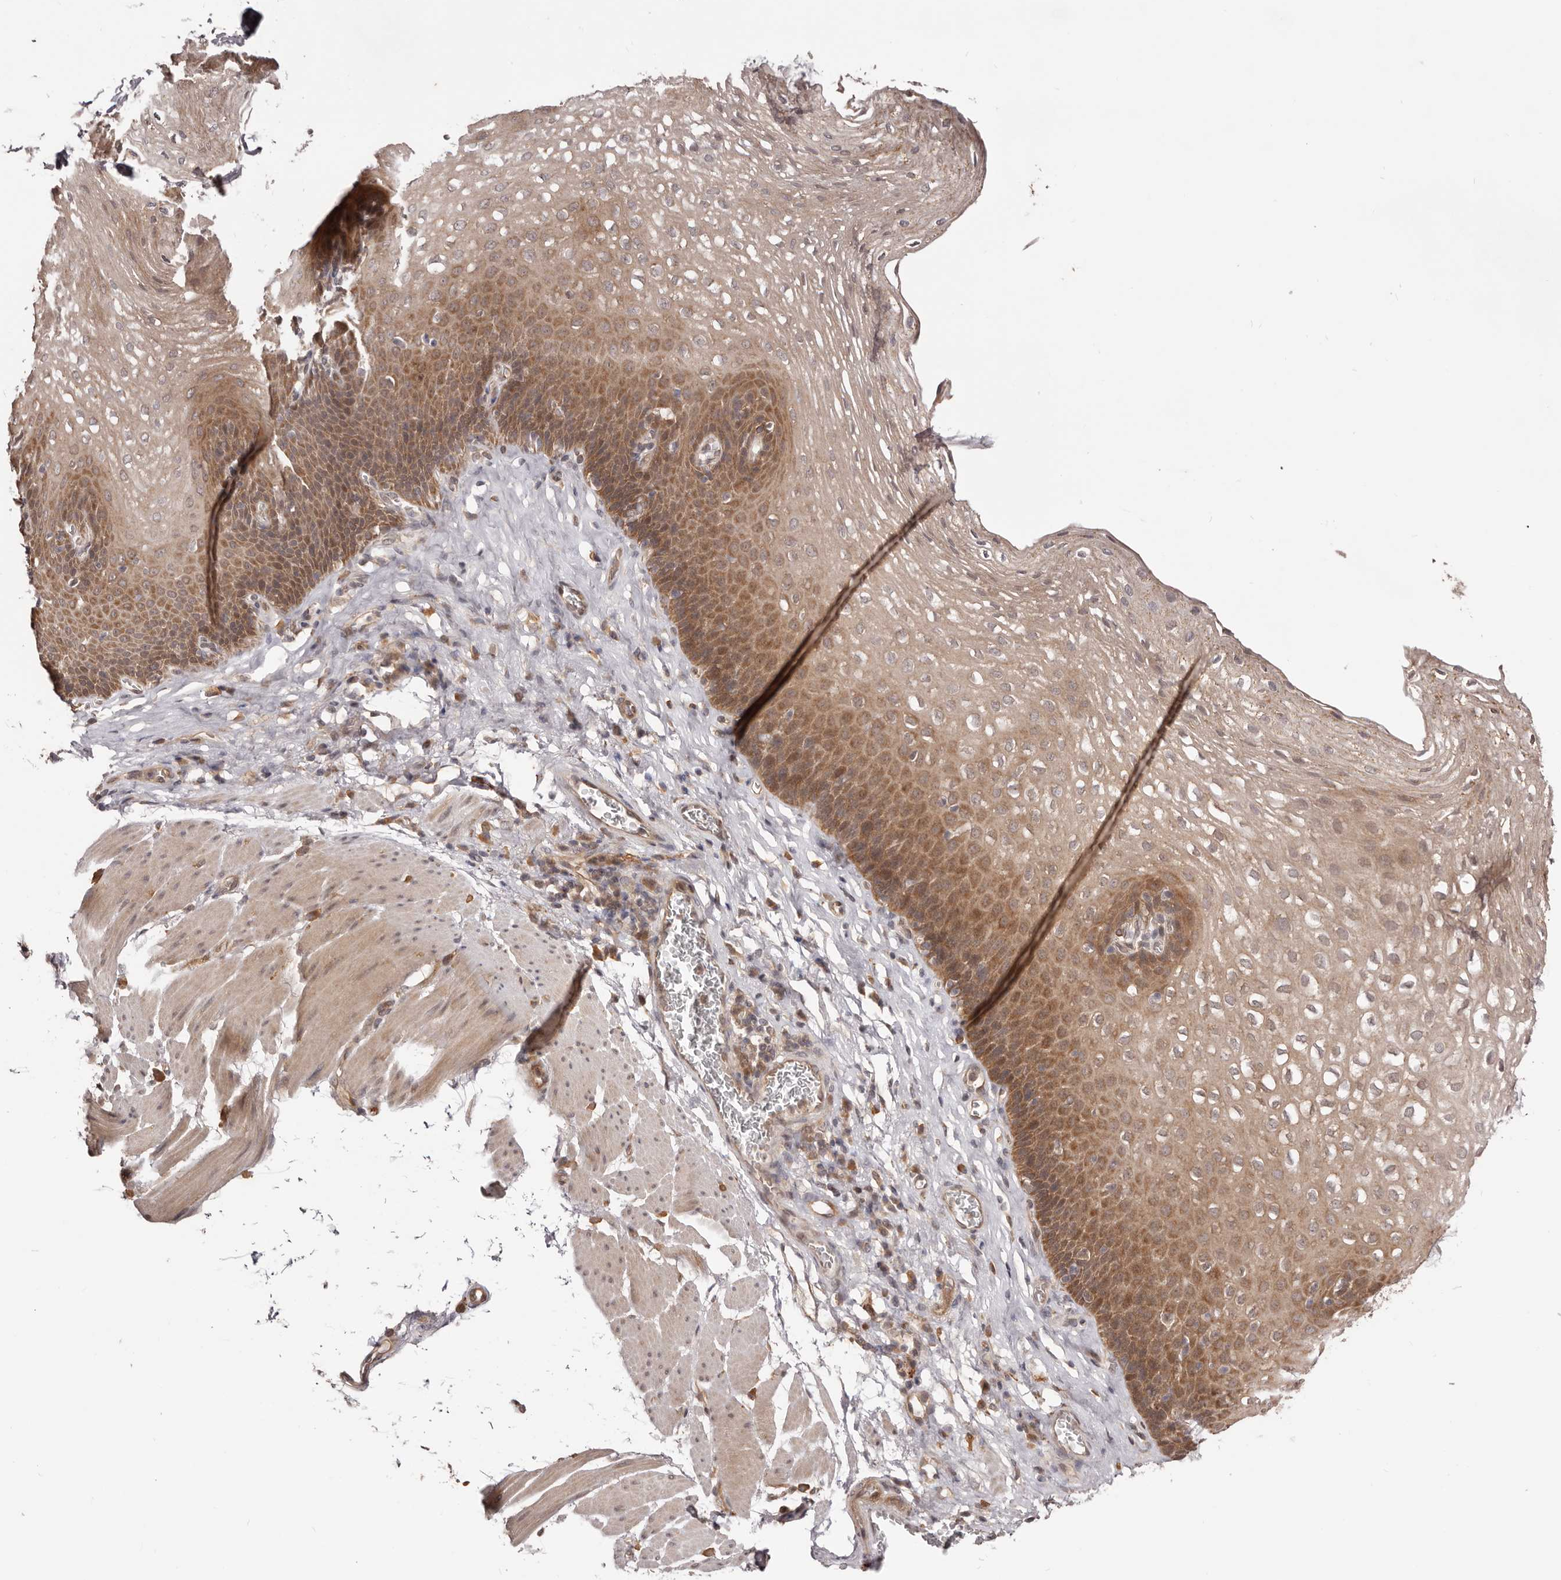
{"staining": {"intensity": "moderate", "quantity": ">75%", "location": "cytoplasmic/membranous"}, "tissue": "esophagus", "cell_type": "Squamous epithelial cells", "image_type": "normal", "snomed": [{"axis": "morphology", "description": "Normal tissue, NOS"}, {"axis": "topography", "description": "Esophagus"}], "caption": "Benign esophagus was stained to show a protein in brown. There is medium levels of moderate cytoplasmic/membranous expression in approximately >75% of squamous epithelial cells. (brown staining indicates protein expression, while blue staining denotes nuclei).", "gene": "MDP1", "patient": {"sex": "female", "age": 66}}